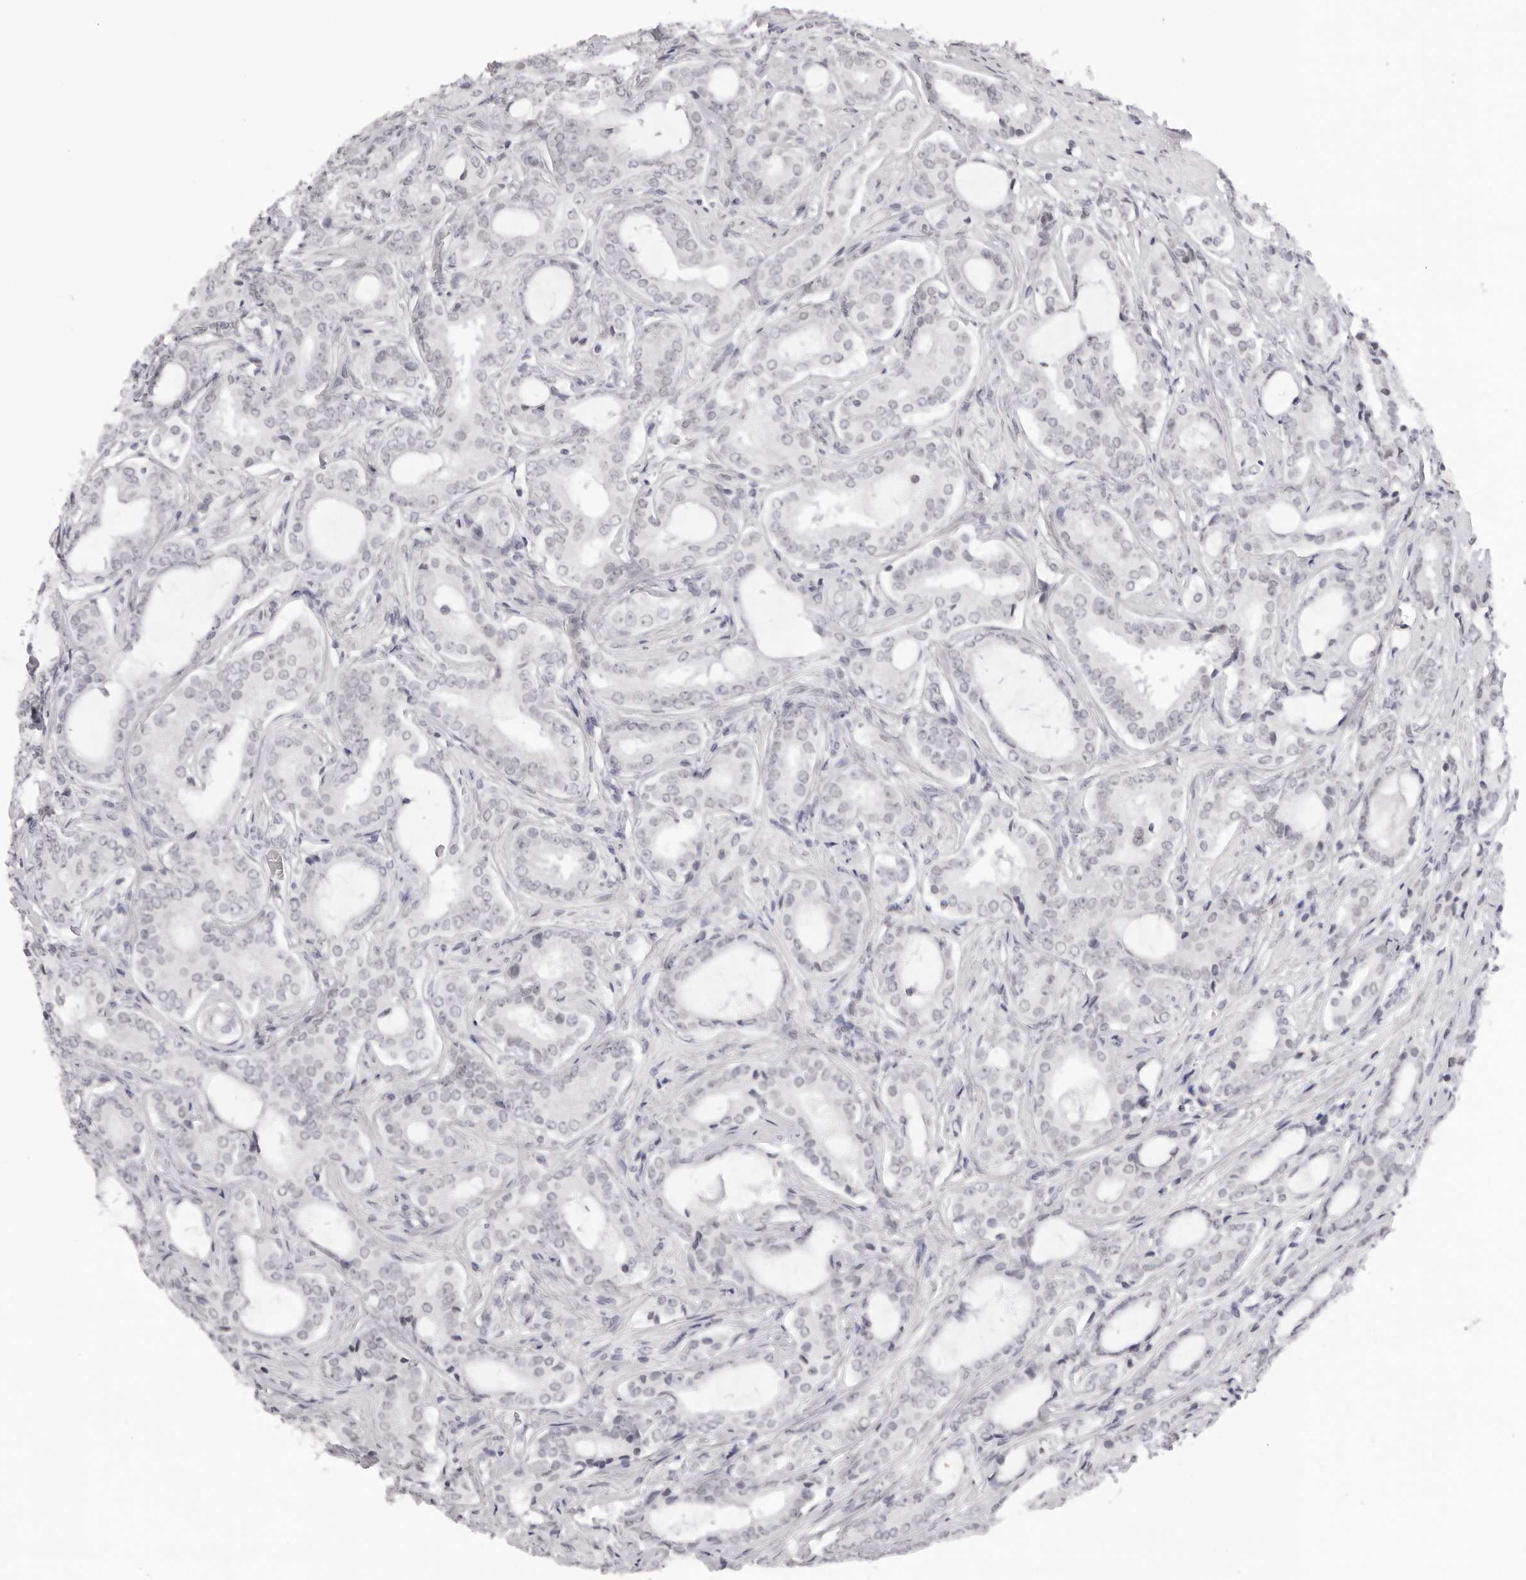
{"staining": {"intensity": "negative", "quantity": "none", "location": "none"}, "tissue": "prostate cancer", "cell_type": "Tumor cells", "image_type": "cancer", "snomed": [{"axis": "morphology", "description": "Adenocarcinoma, High grade"}, {"axis": "topography", "description": "Prostate"}], "caption": "Immunohistochemistry (IHC) of human prostate cancer (high-grade adenocarcinoma) exhibits no expression in tumor cells.", "gene": "MAFK", "patient": {"sex": "male", "age": 73}}